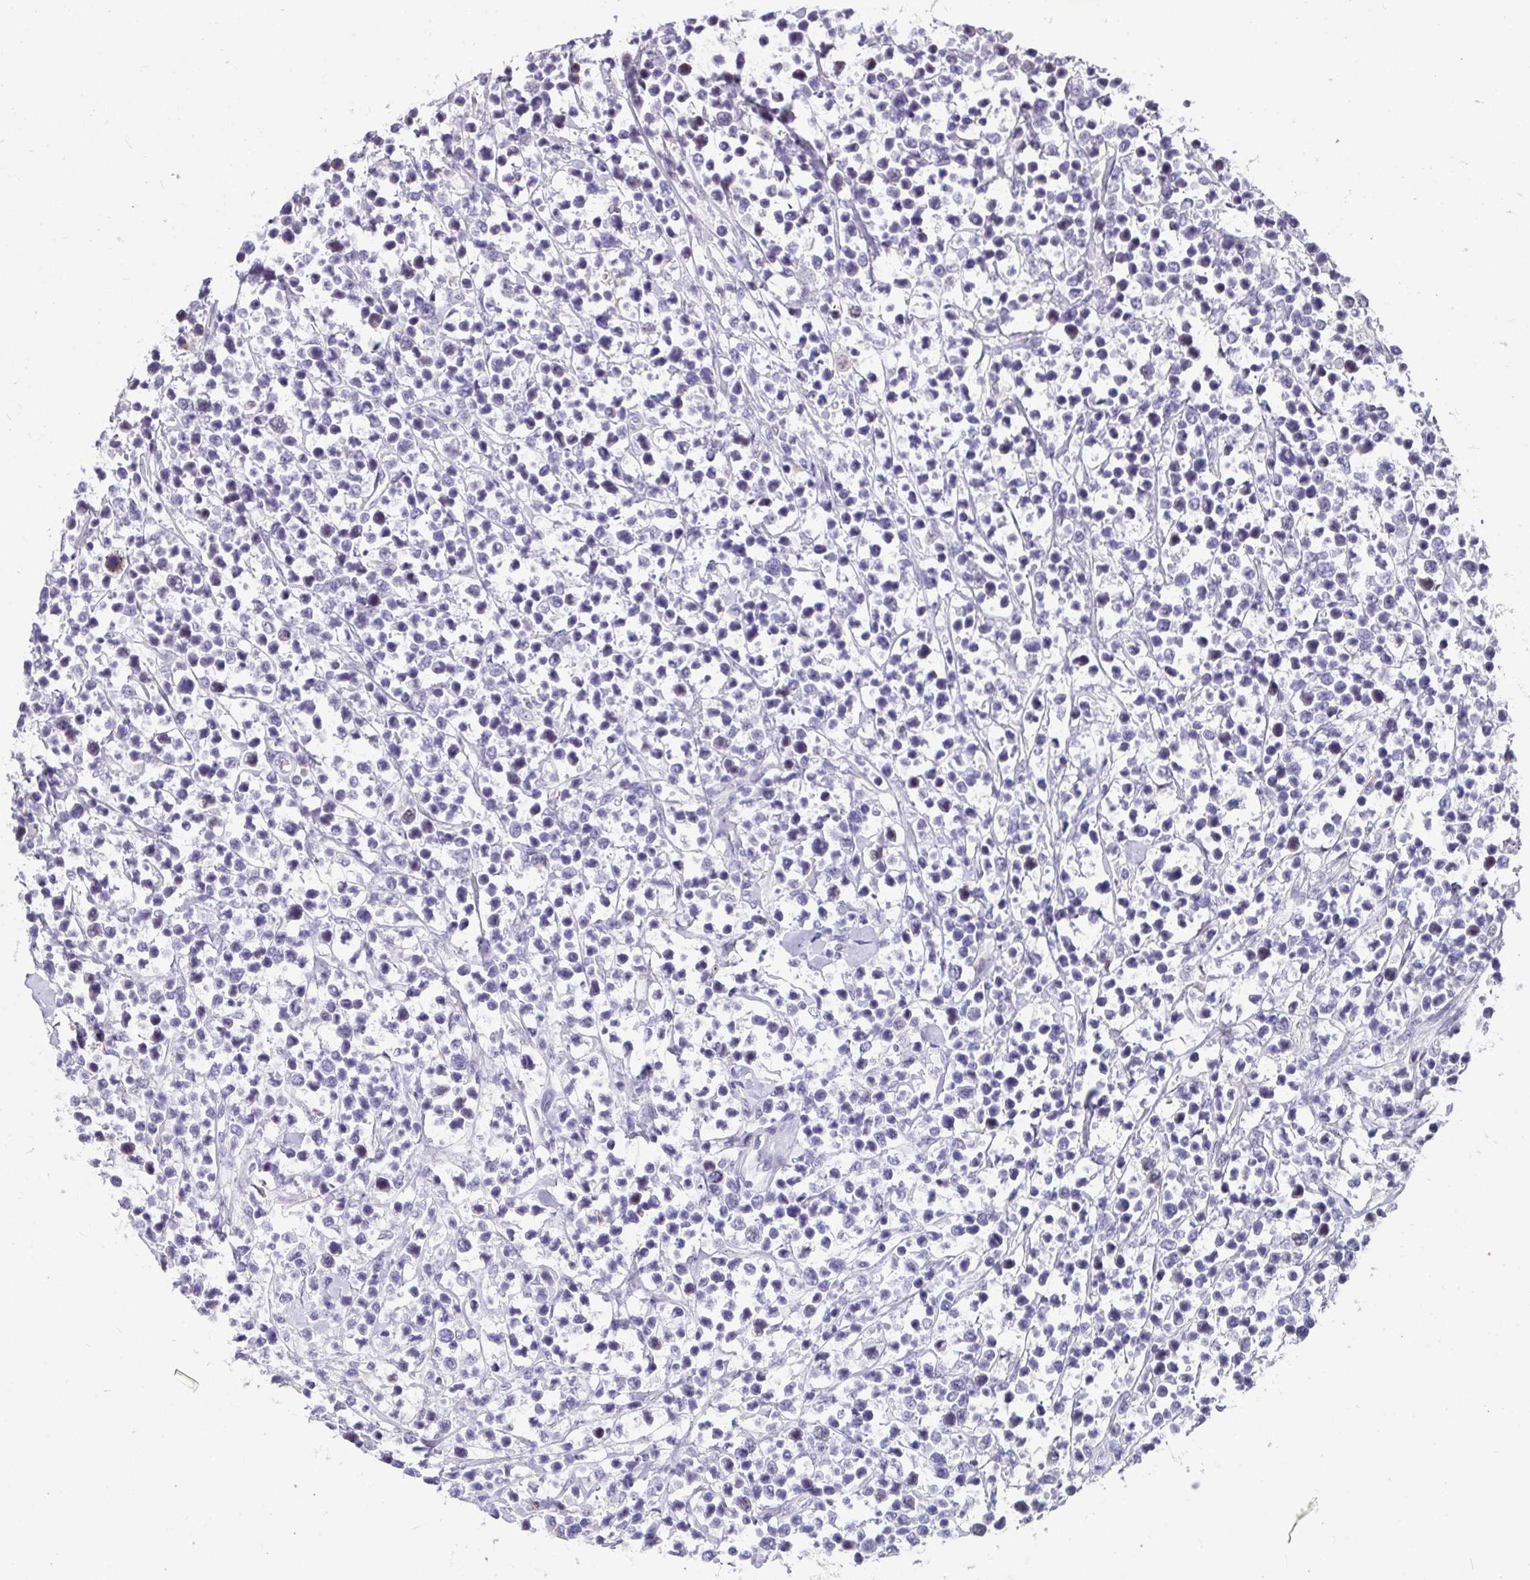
{"staining": {"intensity": "negative", "quantity": "none", "location": "none"}, "tissue": "lymphoma", "cell_type": "Tumor cells", "image_type": "cancer", "snomed": [{"axis": "morphology", "description": "Malignant lymphoma, non-Hodgkin's type, High grade"}, {"axis": "topography", "description": "Soft tissue"}], "caption": "High-grade malignant lymphoma, non-Hodgkin's type stained for a protein using immunohistochemistry demonstrates no expression tumor cells.", "gene": "ANLN", "patient": {"sex": "female", "age": 56}}